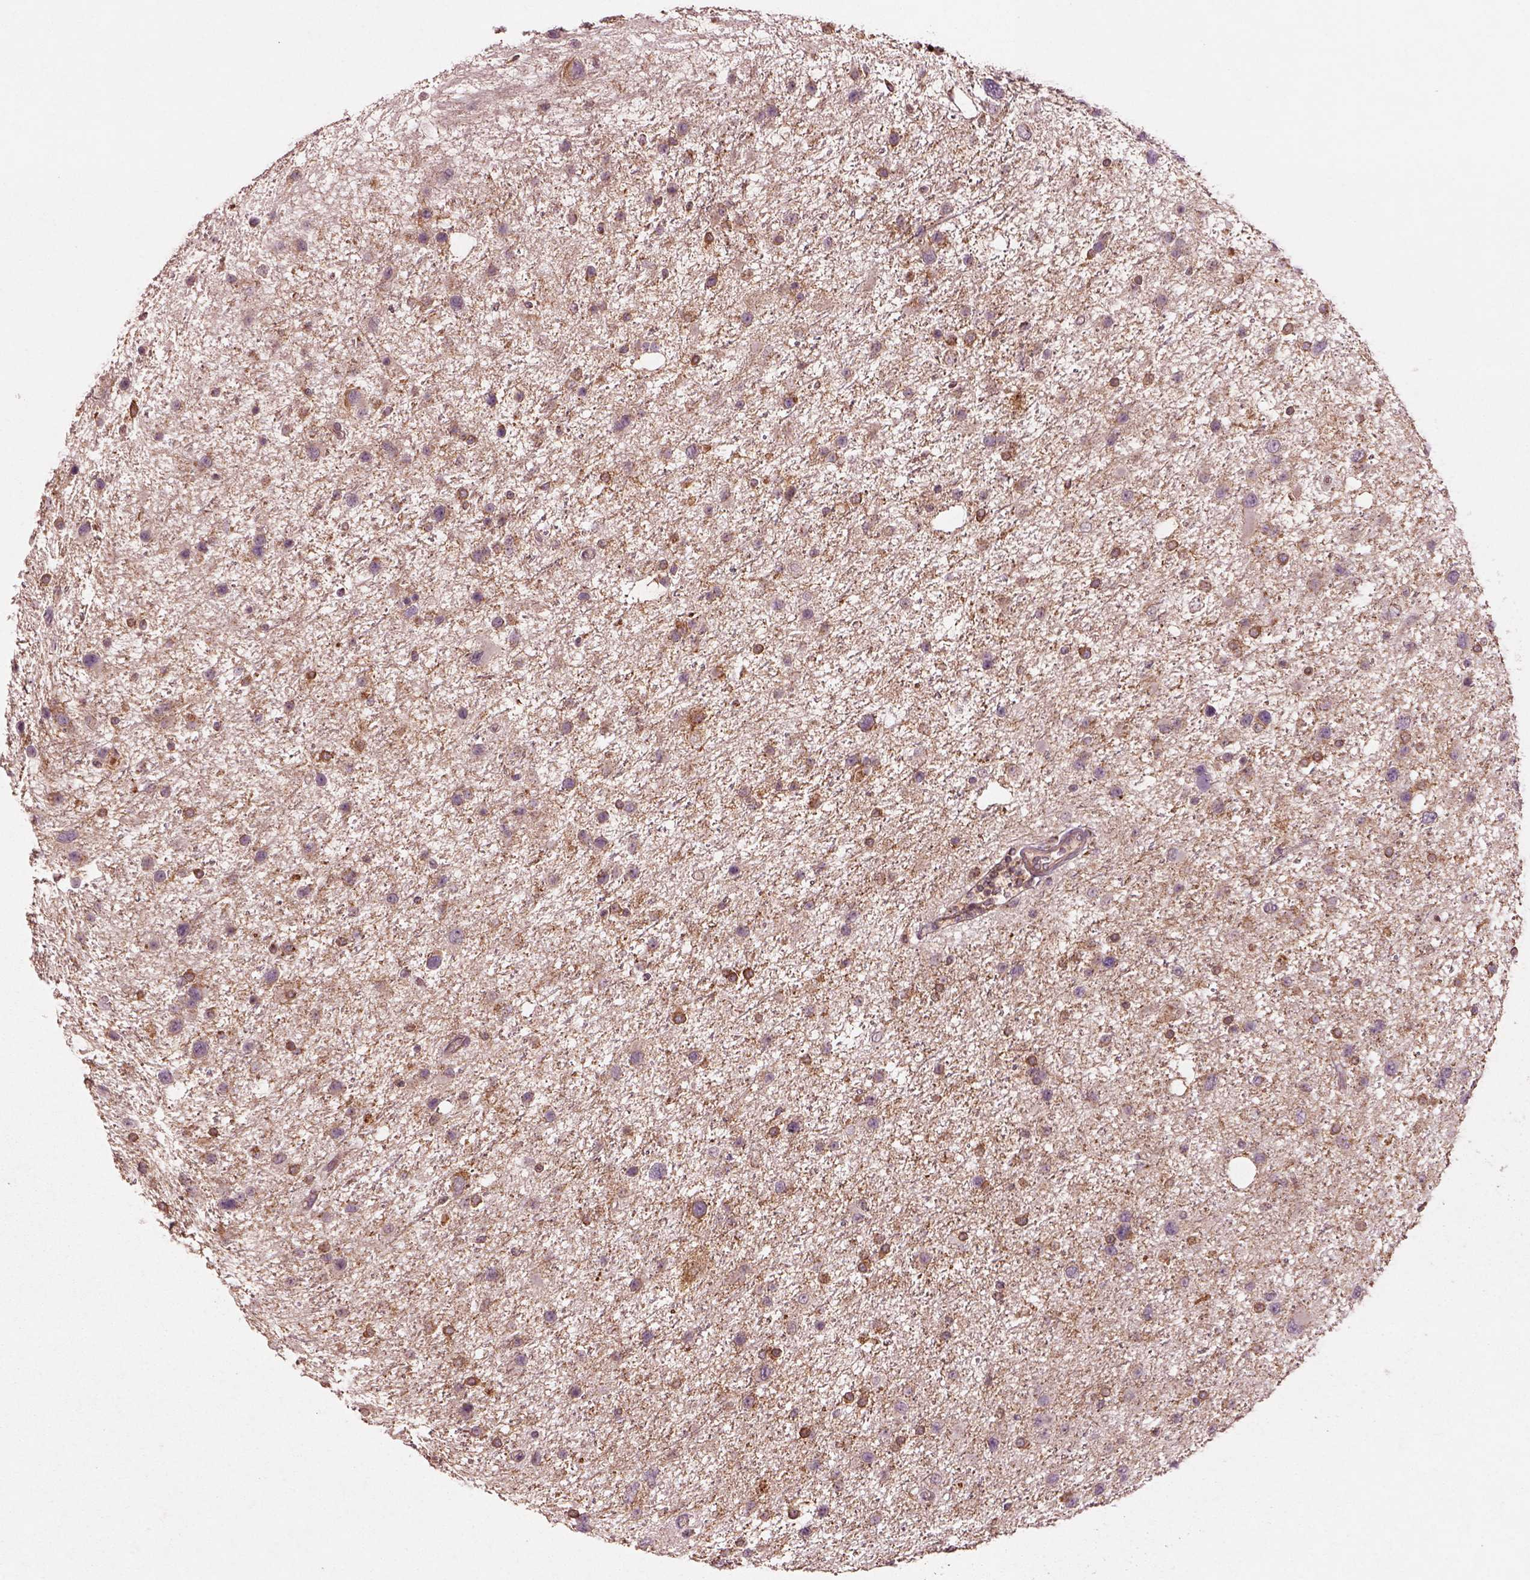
{"staining": {"intensity": "weak", "quantity": "25%-75%", "location": "cytoplasmic/membranous"}, "tissue": "glioma", "cell_type": "Tumor cells", "image_type": "cancer", "snomed": [{"axis": "morphology", "description": "Glioma, malignant, Low grade"}, {"axis": "topography", "description": "Brain"}], "caption": "Protein staining by immunohistochemistry displays weak cytoplasmic/membranous expression in about 25%-75% of tumor cells in malignant glioma (low-grade).", "gene": "SLC25A5", "patient": {"sex": "female", "age": 32}}